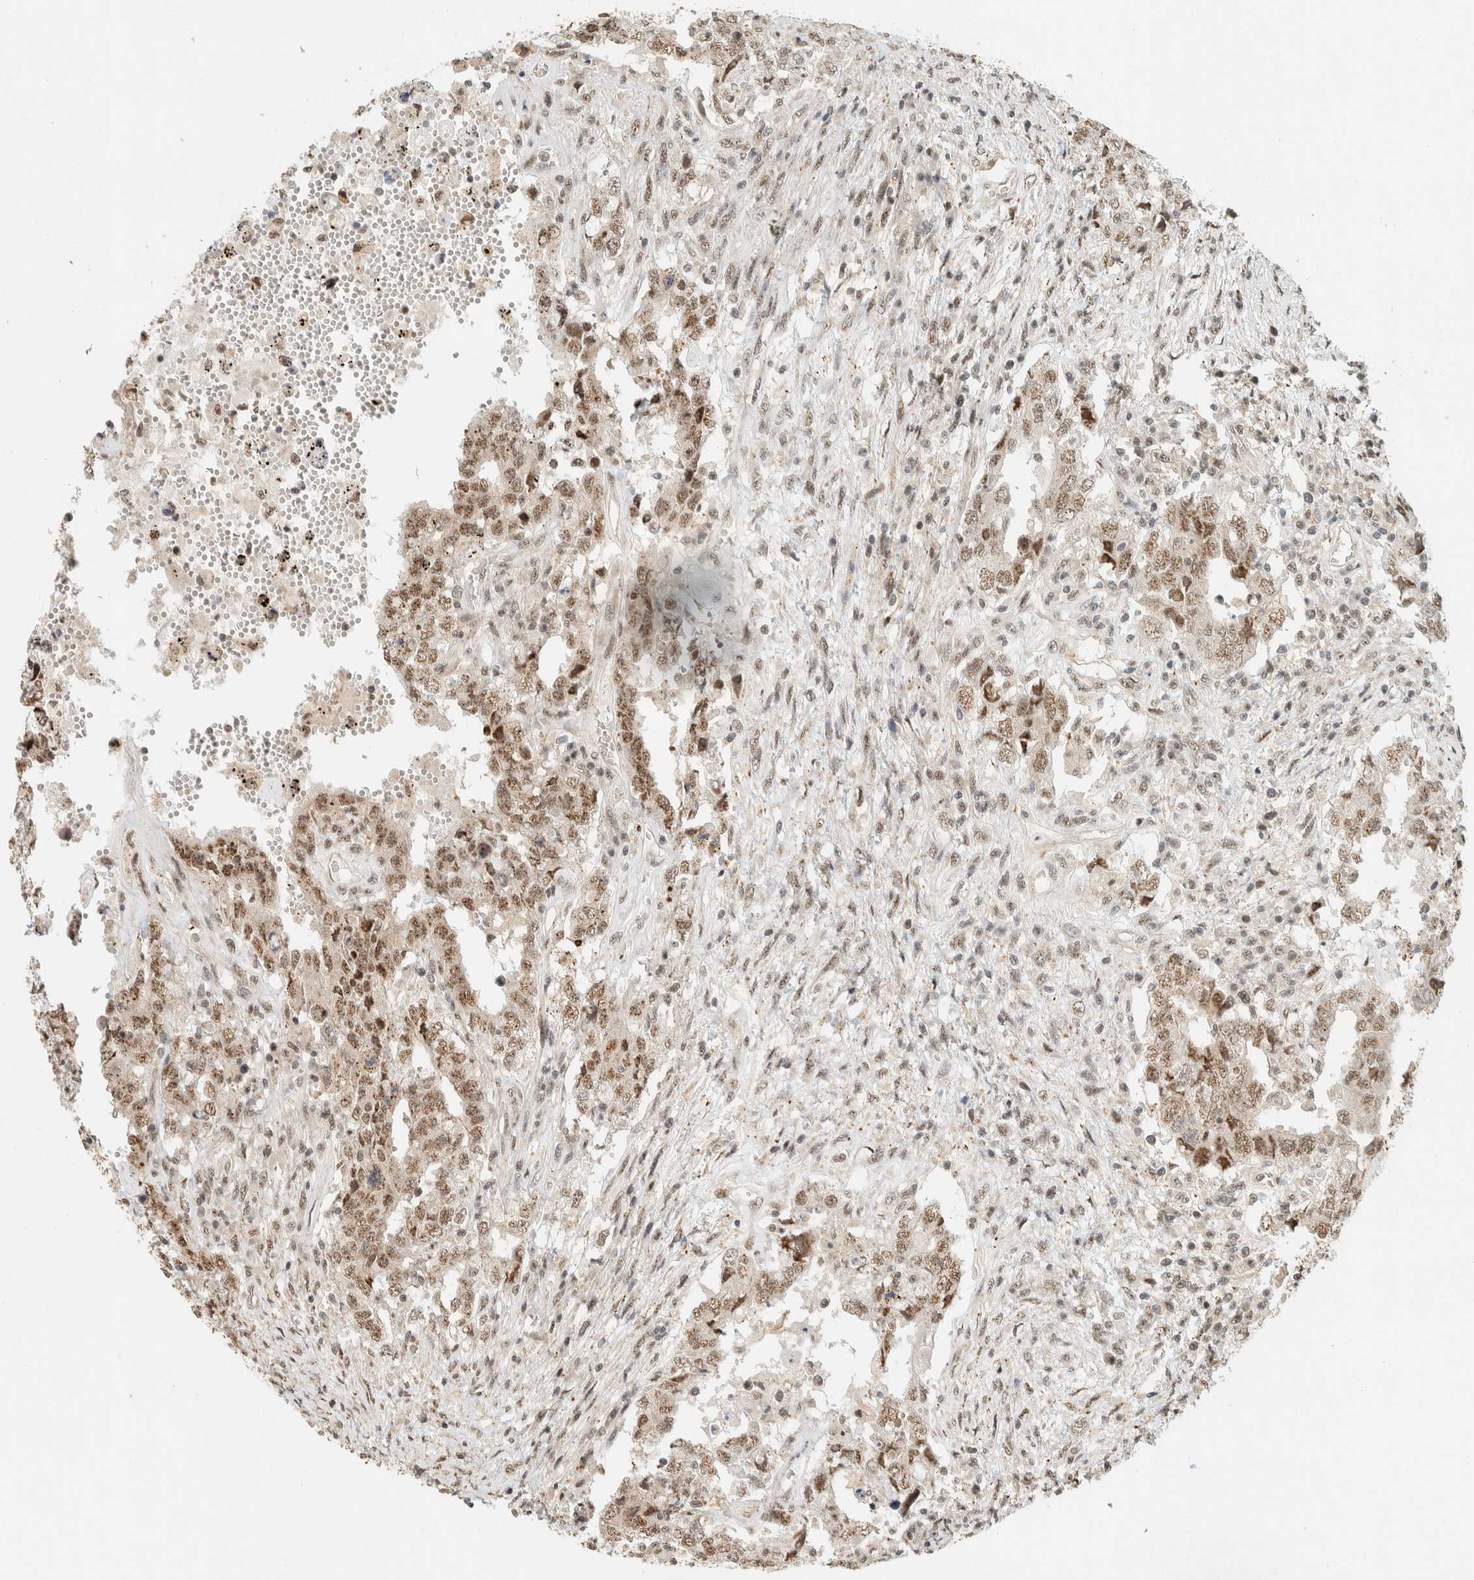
{"staining": {"intensity": "moderate", "quantity": ">75%", "location": "nuclear"}, "tissue": "testis cancer", "cell_type": "Tumor cells", "image_type": "cancer", "snomed": [{"axis": "morphology", "description": "Carcinoma, Embryonal, NOS"}, {"axis": "topography", "description": "Testis"}], "caption": "Tumor cells demonstrate moderate nuclear positivity in about >75% of cells in testis embryonal carcinoma.", "gene": "SIK1", "patient": {"sex": "male", "age": 26}}